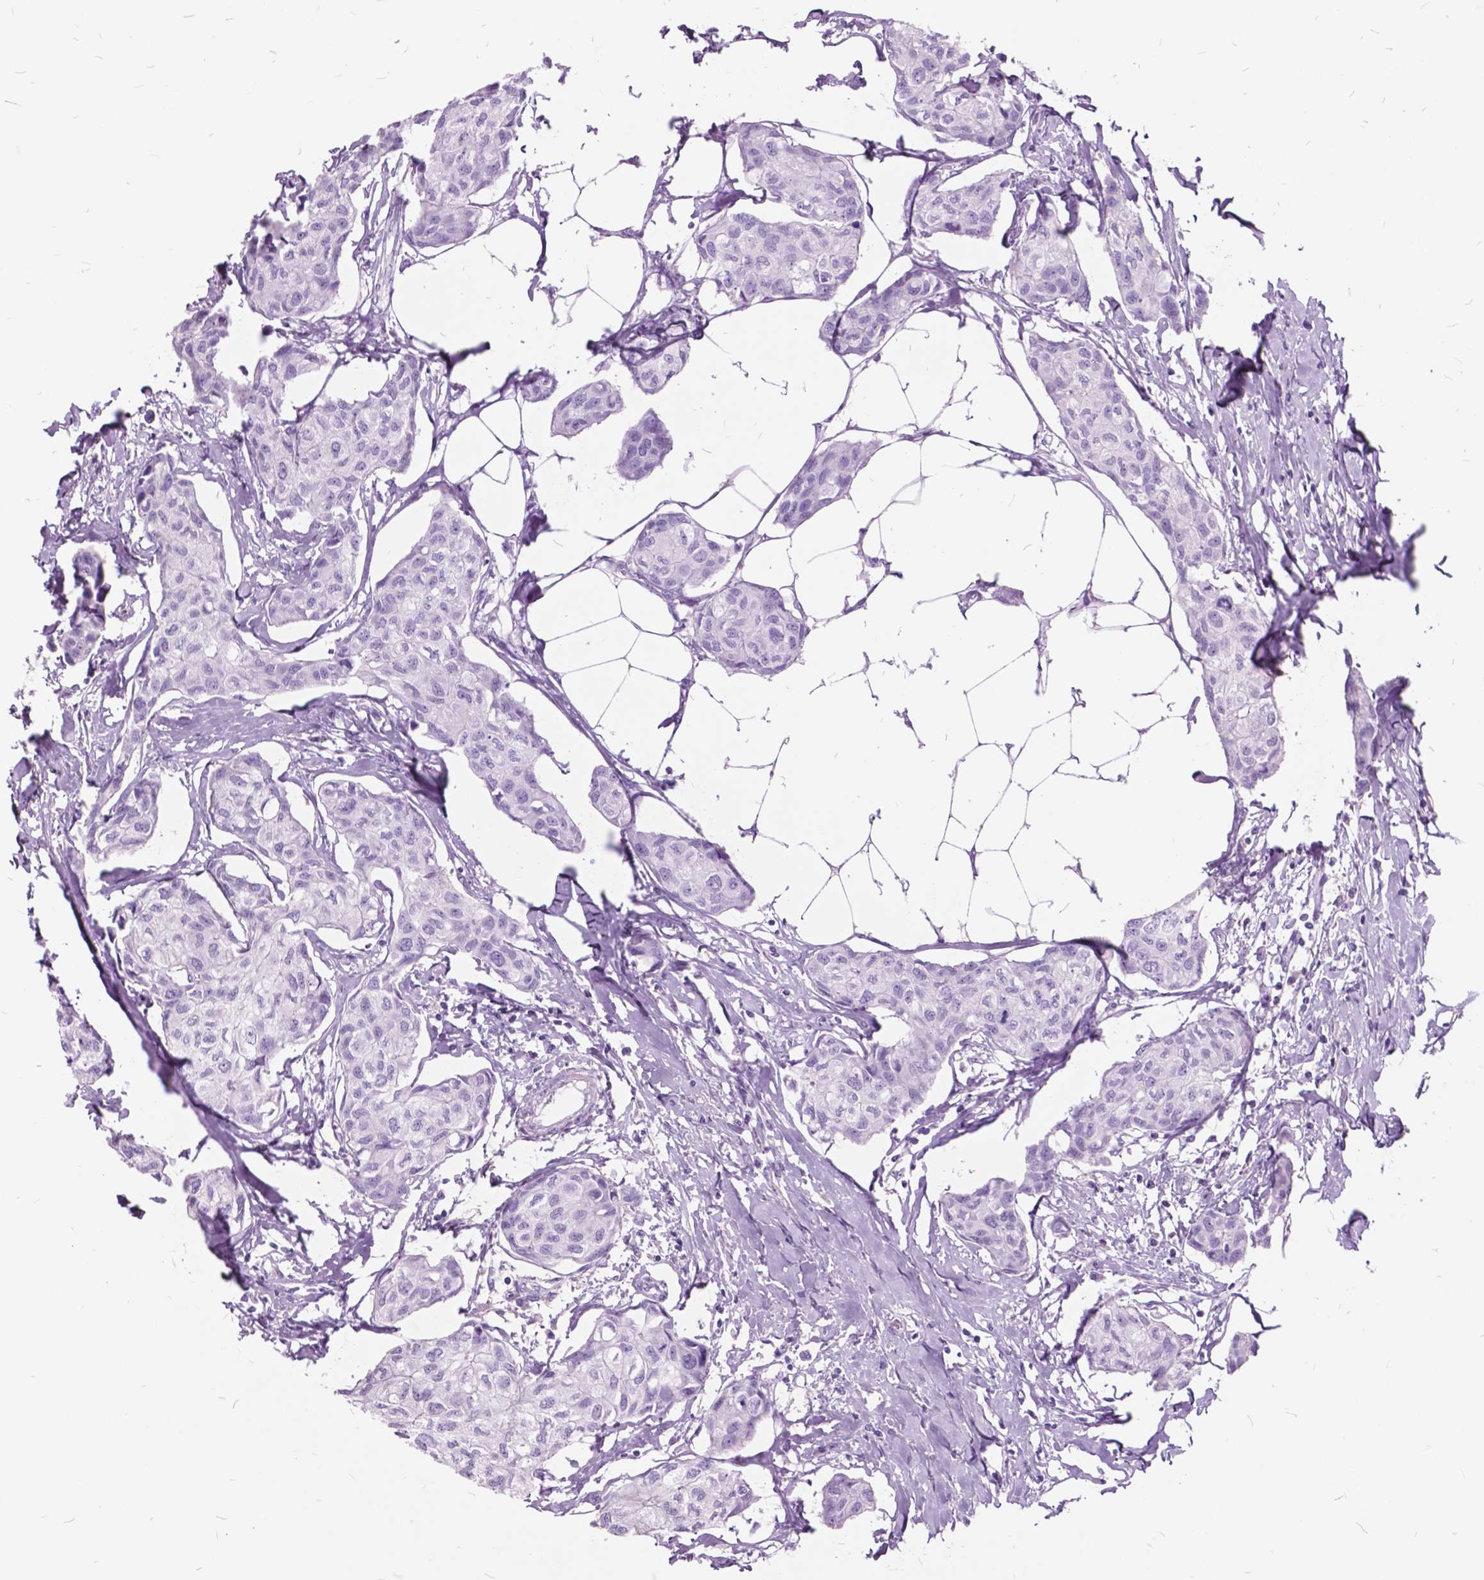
{"staining": {"intensity": "negative", "quantity": "none", "location": "none"}, "tissue": "breast cancer", "cell_type": "Tumor cells", "image_type": "cancer", "snomed": [{"axis": "morphology", "description": "Duct carcinoma"}, {"axis": "topography", "description": "Breast"}], "caption": "Tumor cells show no significant protein positivity in invasive ductal carcinoma (breast). The staining is performed using DAB brown chromogen with nuclei counter-stained in using hematoxylin.", "gene": "GDF9", "patient": {"sex": "female", "age": 80}}